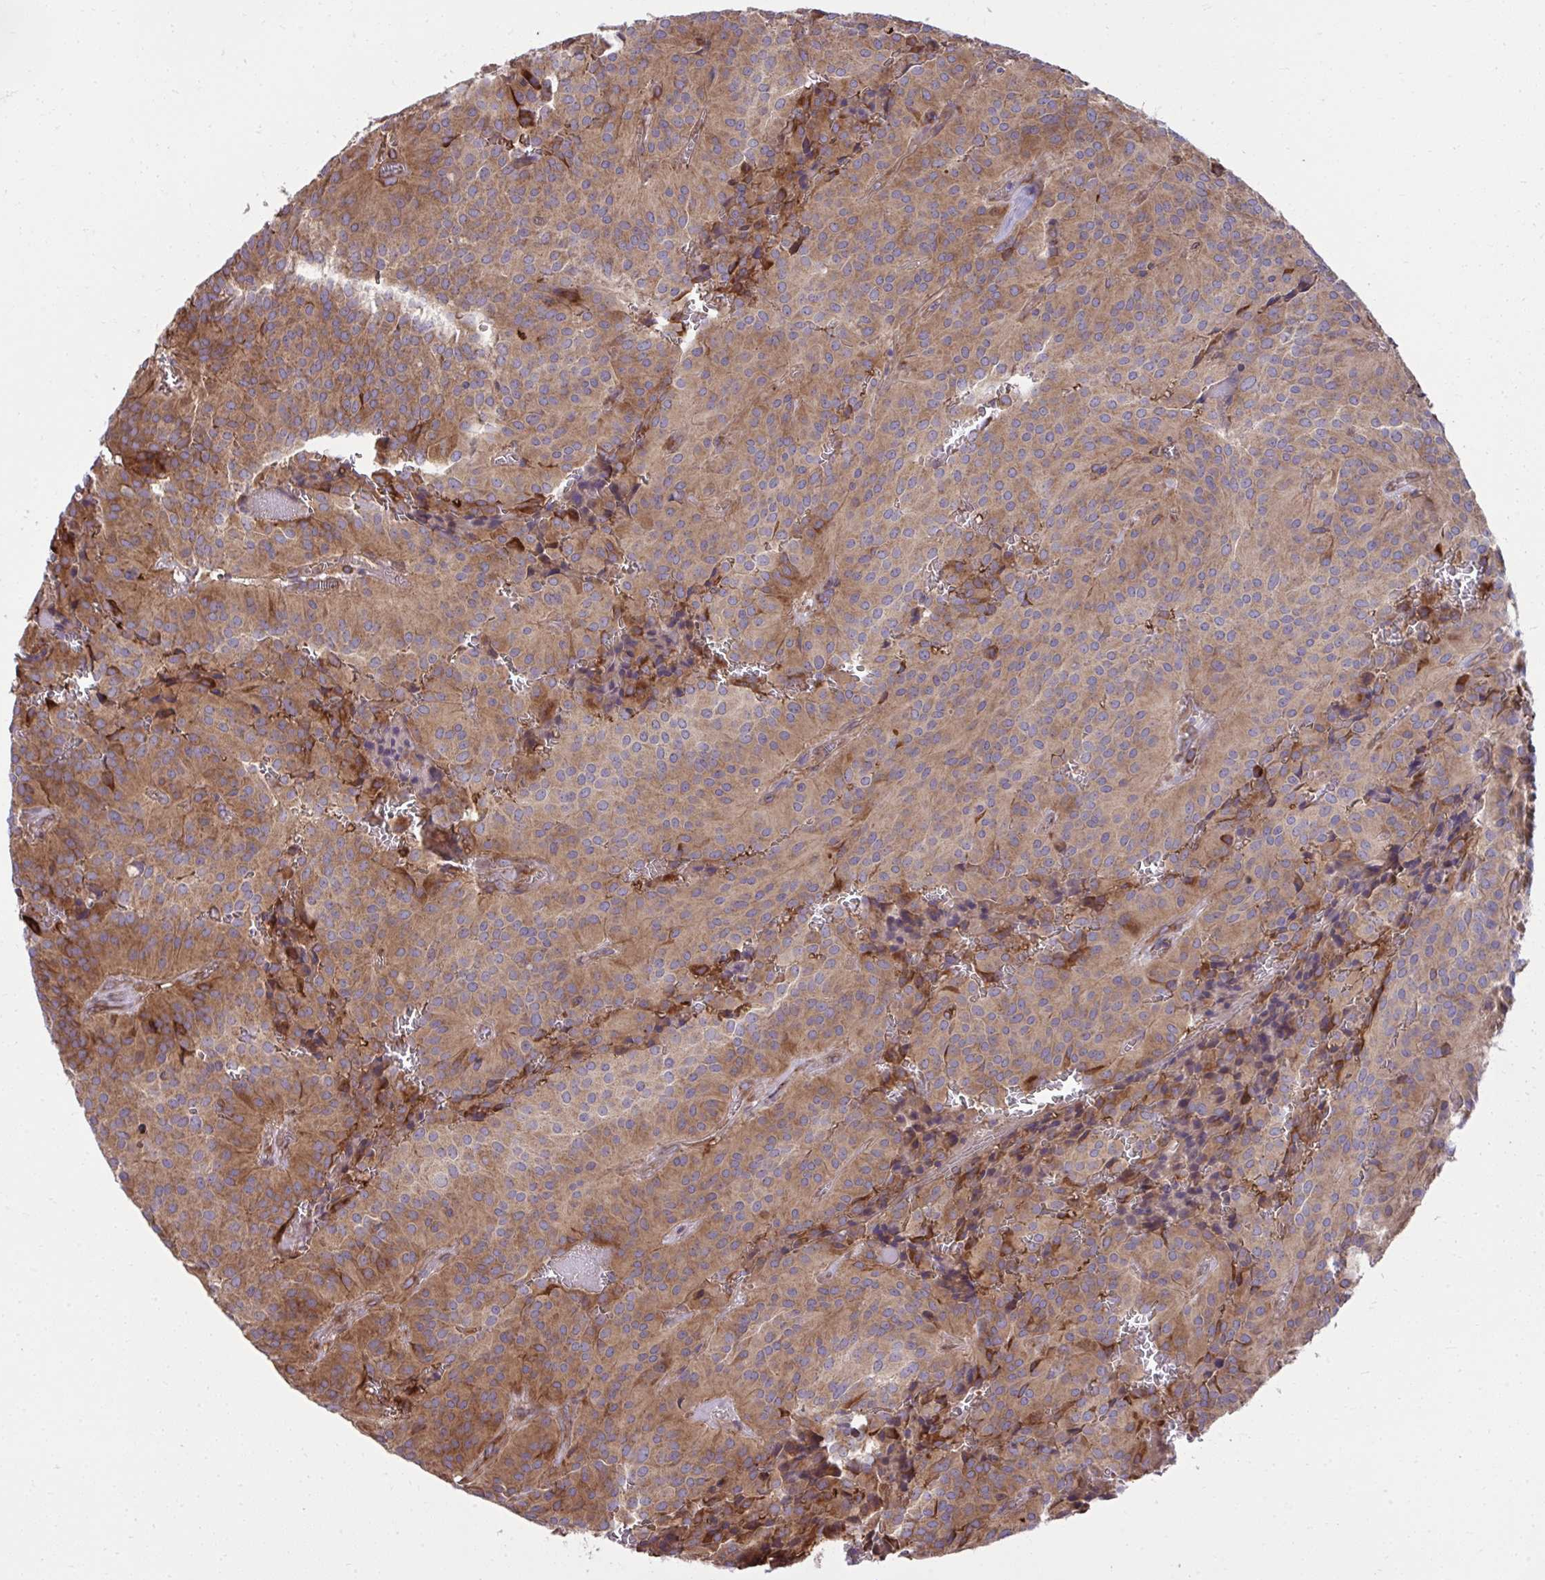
{"staining": {"intensity": "moderate", "quantity": ">75%", "location": "cytoplasmic/membranous"}, "tissue": "glioma", "cell_type": "Tumor cells", "image_type": "cancer", "snomed": [{"axis": "morphology", "description": "Glioma, malignant, Low grade"}, {"axis": "topography", "description": "Brain"}], "caption": "Moderate cytoplasmic/membranous staining is seen in approximately >75% of tumor cells in low-grade glioma (malignant).", "gene": "NMNAT3", "patient": {"sex": "male", "age": 42}}